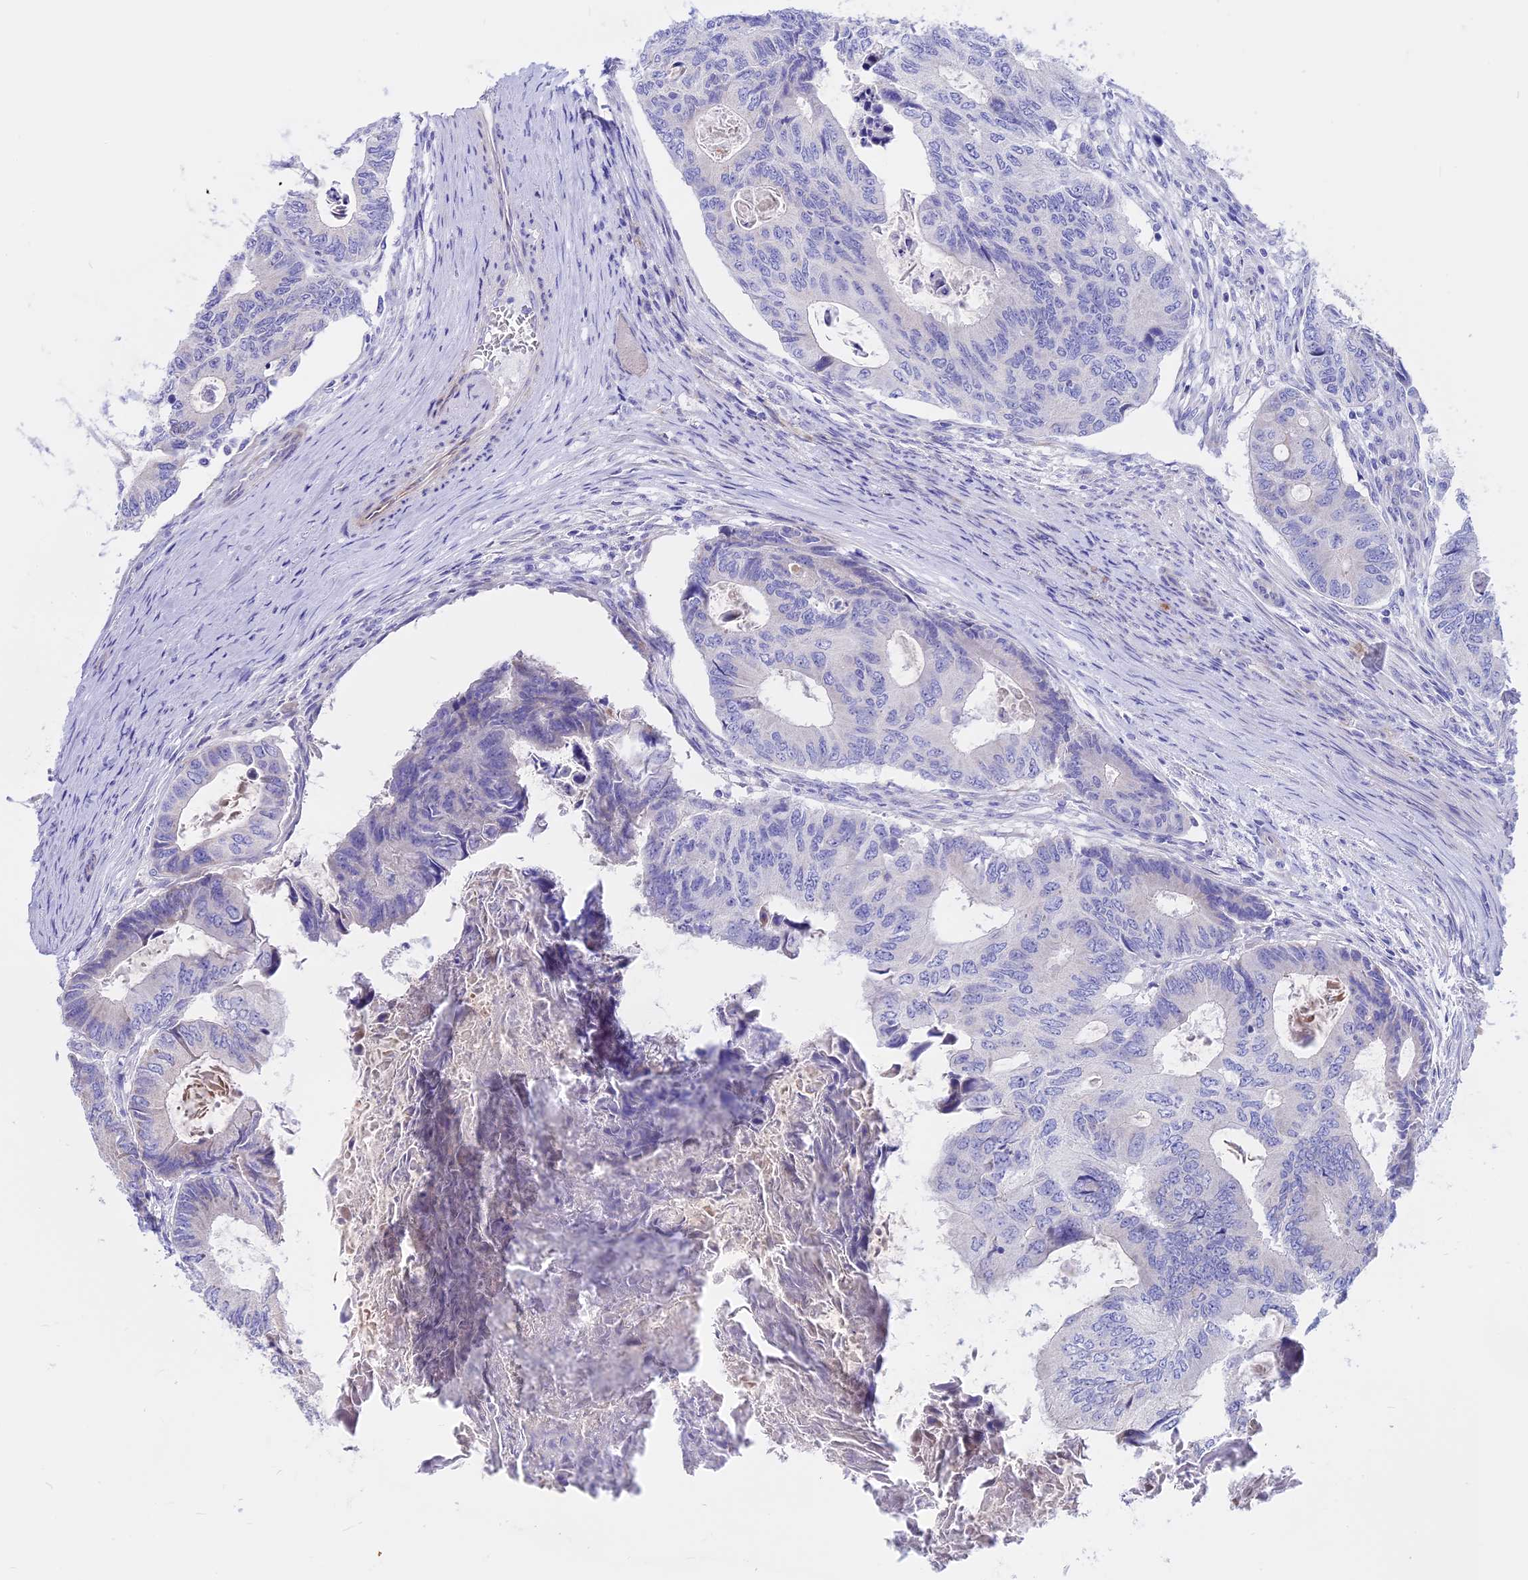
{"staining": {"intensity": "negative", "quantity": "none", "location": "none"}, "tissue": "colorectal cancer", "cell_type": "Tumor cells", "image_type": "cancer", "snomed": [{"axis": "morphology", "description": "Adenocarcinoma, NOS"}, {"axis": "topography", "description": "Colon"}], "caption": "DAB immunohistochemical staining of human colorectal adenocarcinoma demonstrates no significant expression in tumor cells.", "gene": "TMEM138", "patient": {"sex": "male", "age": 85}}